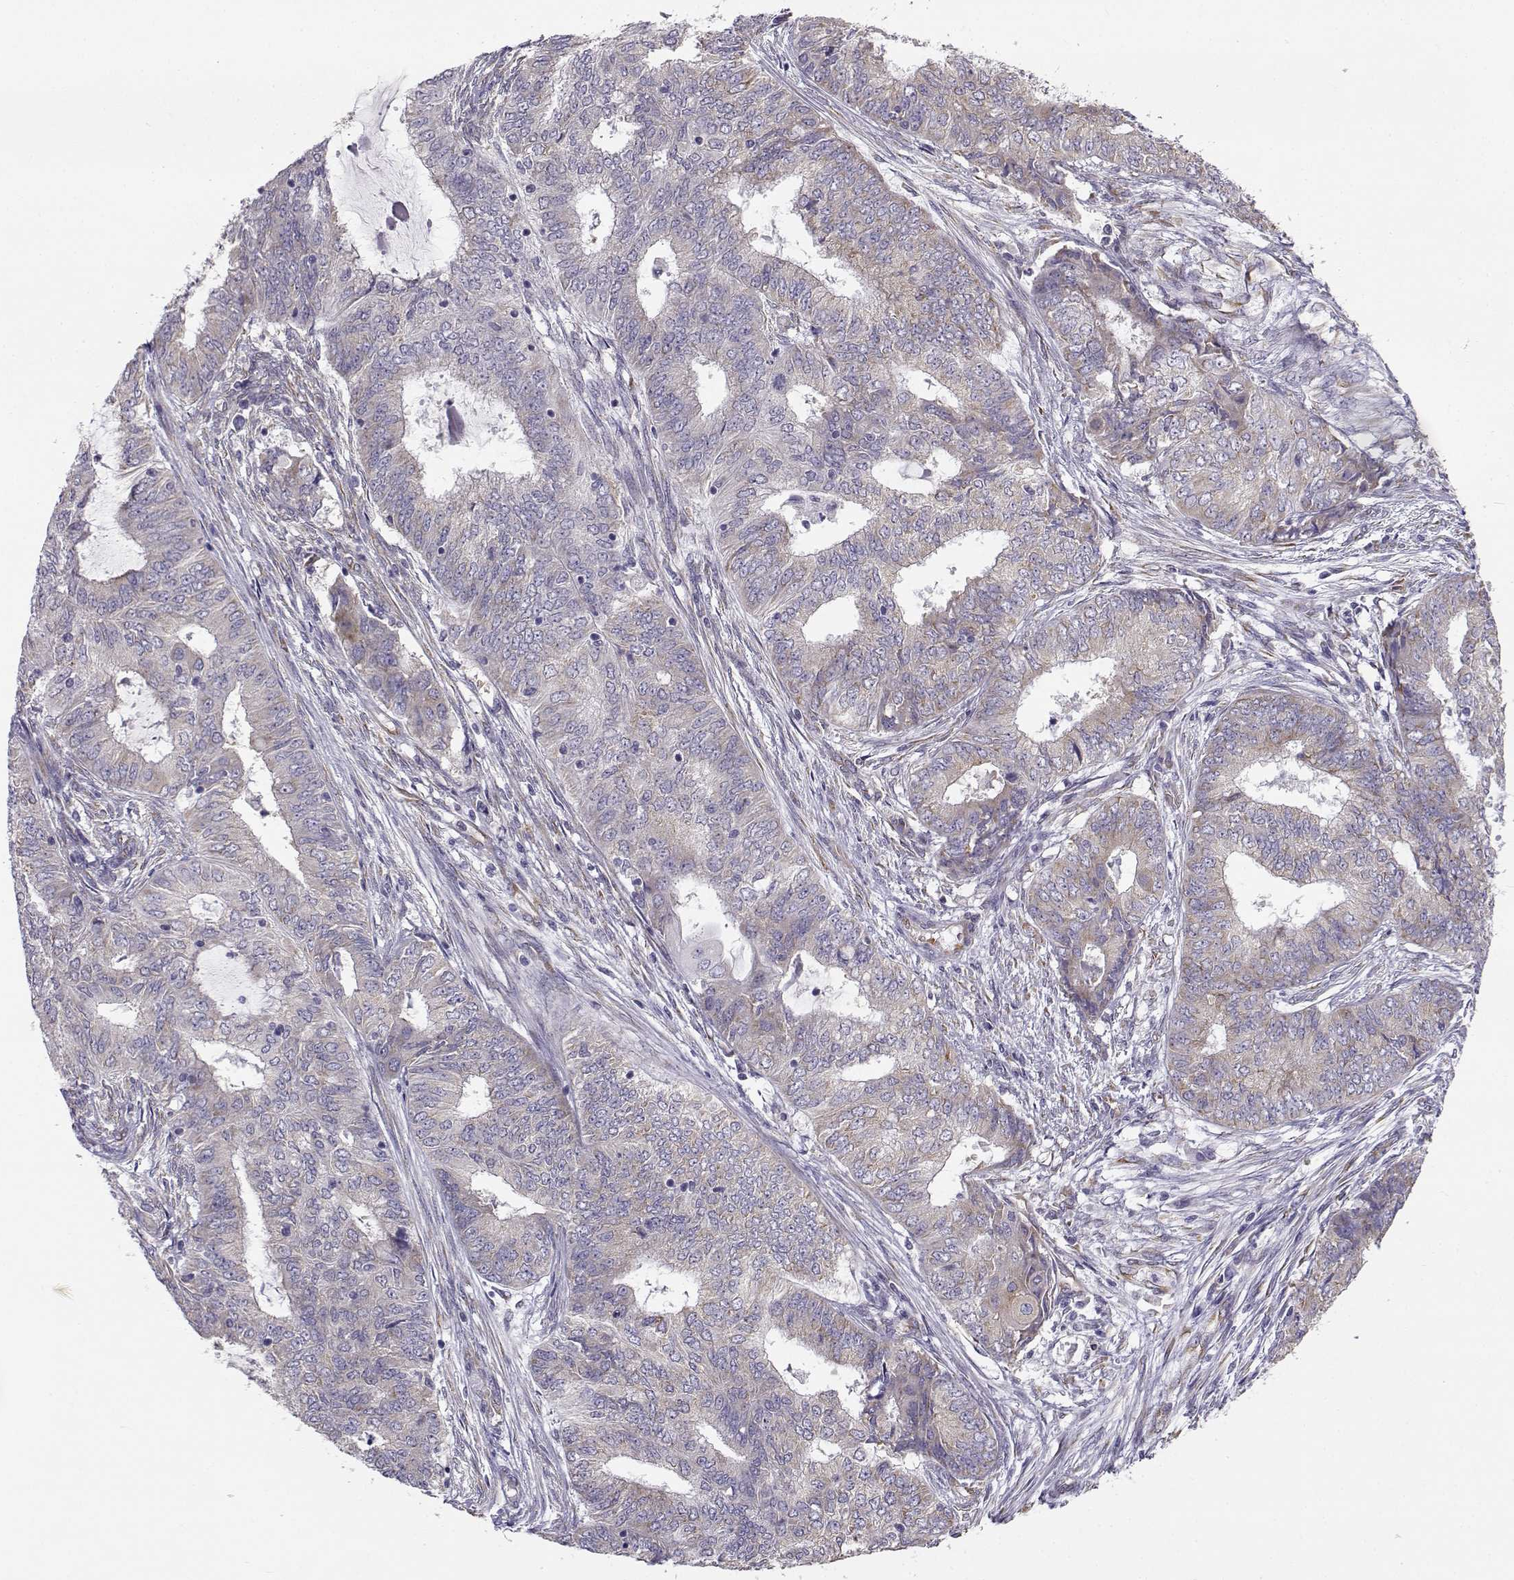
{"staining": {"intensity": "weak", "quantity": "<25%", "location": "cytoplasmic/membranous"}, "tissue": "endometrial cancer", "cell_type": "Tumor cells", "image_type": "cancer", "snomed": [{"axis": "morphology", "description": "Adenocarcinoma, NOS"}, {"axis": "topography", "description": "Endometrium"}], "caption": "The micrograph shows no staining of tumor cells in adenocarcinoma (endometrial).", "gene": "BEND6", "patient": {"sex": "female", "age": 62}}